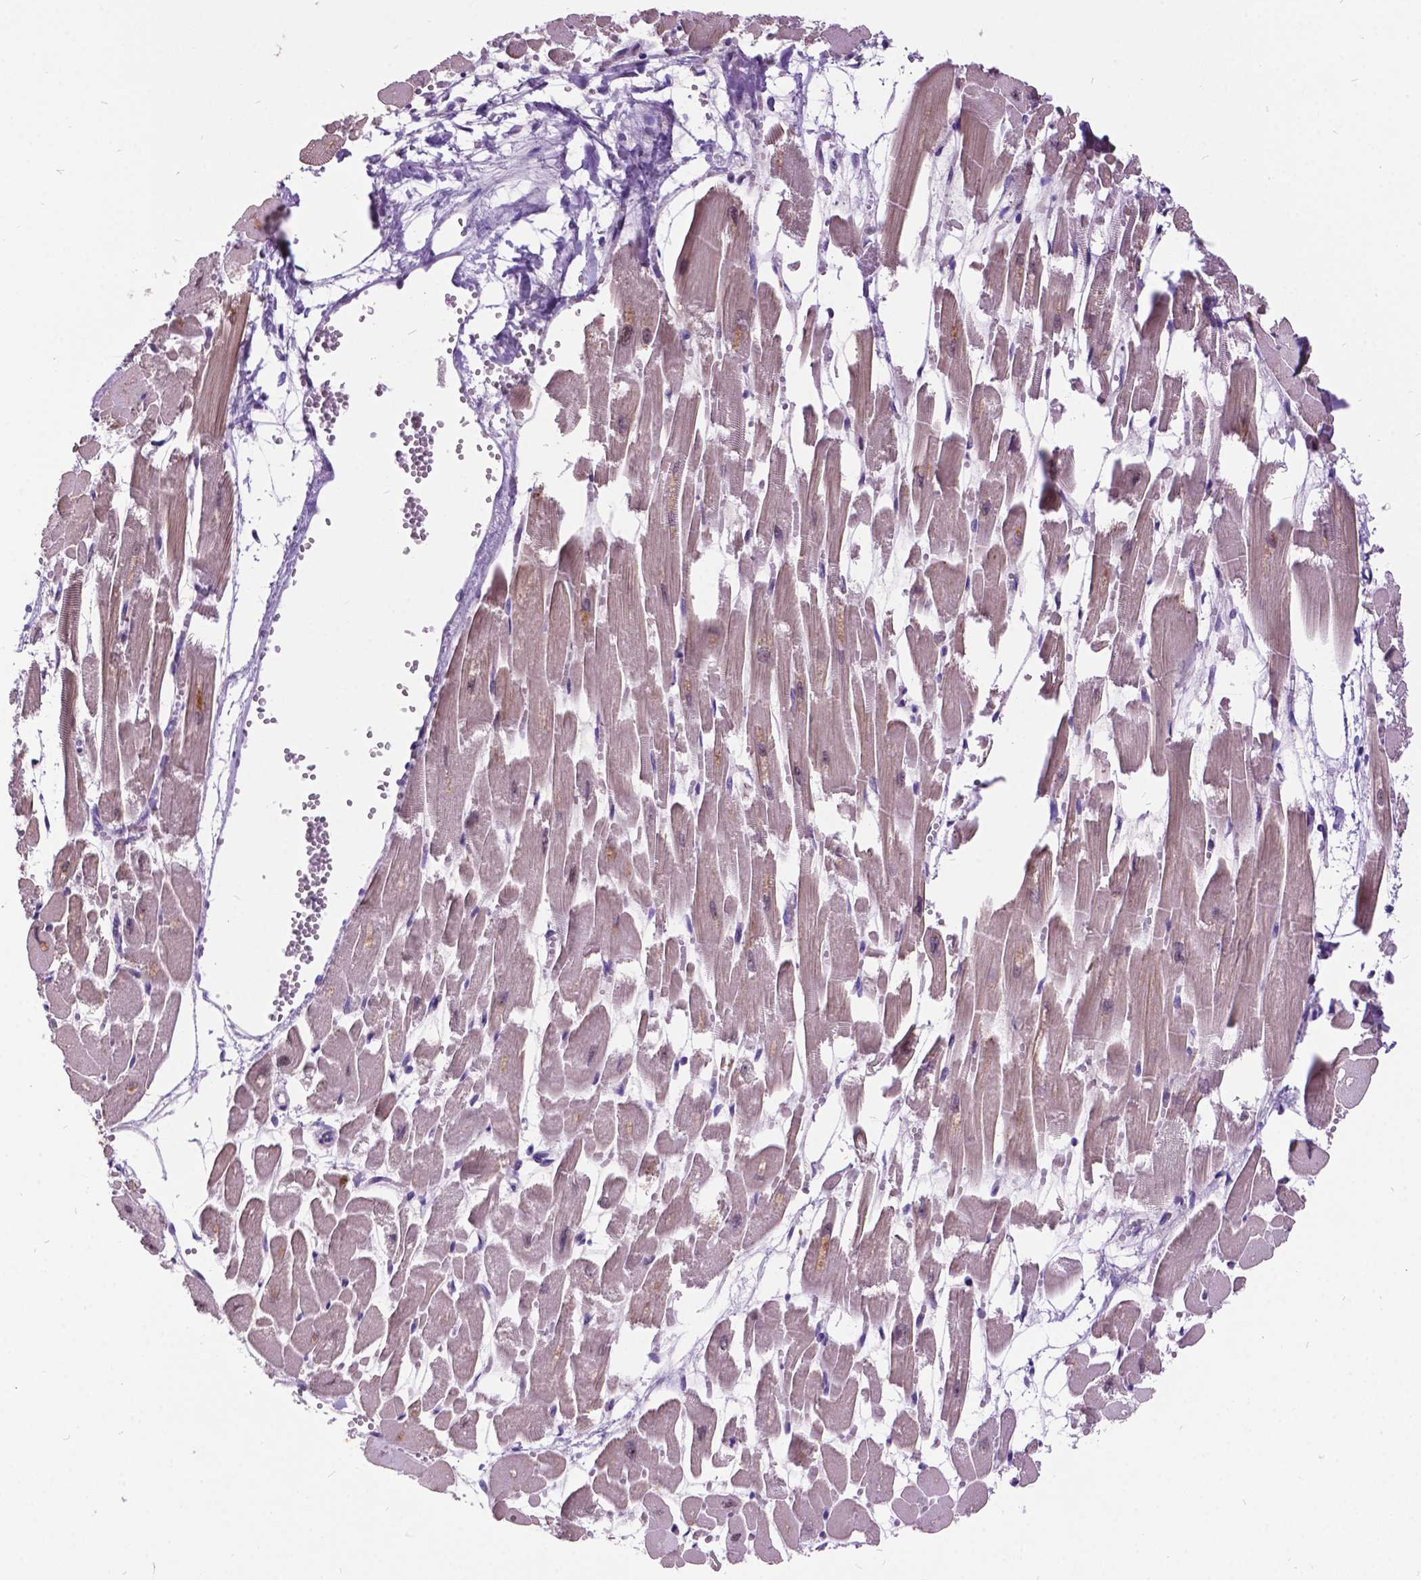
{"staining": {"intensity": "moderate", "quantity": "25%-75%", "location": "cytoplasmic/membranous,nuclear"}, "tissue": "heart muscle", "cell_type": "Cardiomyocytes", "image_type": "normal", "snomed": [{"axis": "morphology", "description": "Normal tissue, NOS"}, {"axis": "topography", "description": "Heart"}], "caption": "This photomicrograph exhibits immunohistochemistry (IHC) staining of benign human heart muscle, with medium moderate cytoplasmic/membranous,nuclear expression in about 25%-75% of cardiomyocytes.", "gene": "DPF3", "patient": {"sex": "female", "age": 52}}